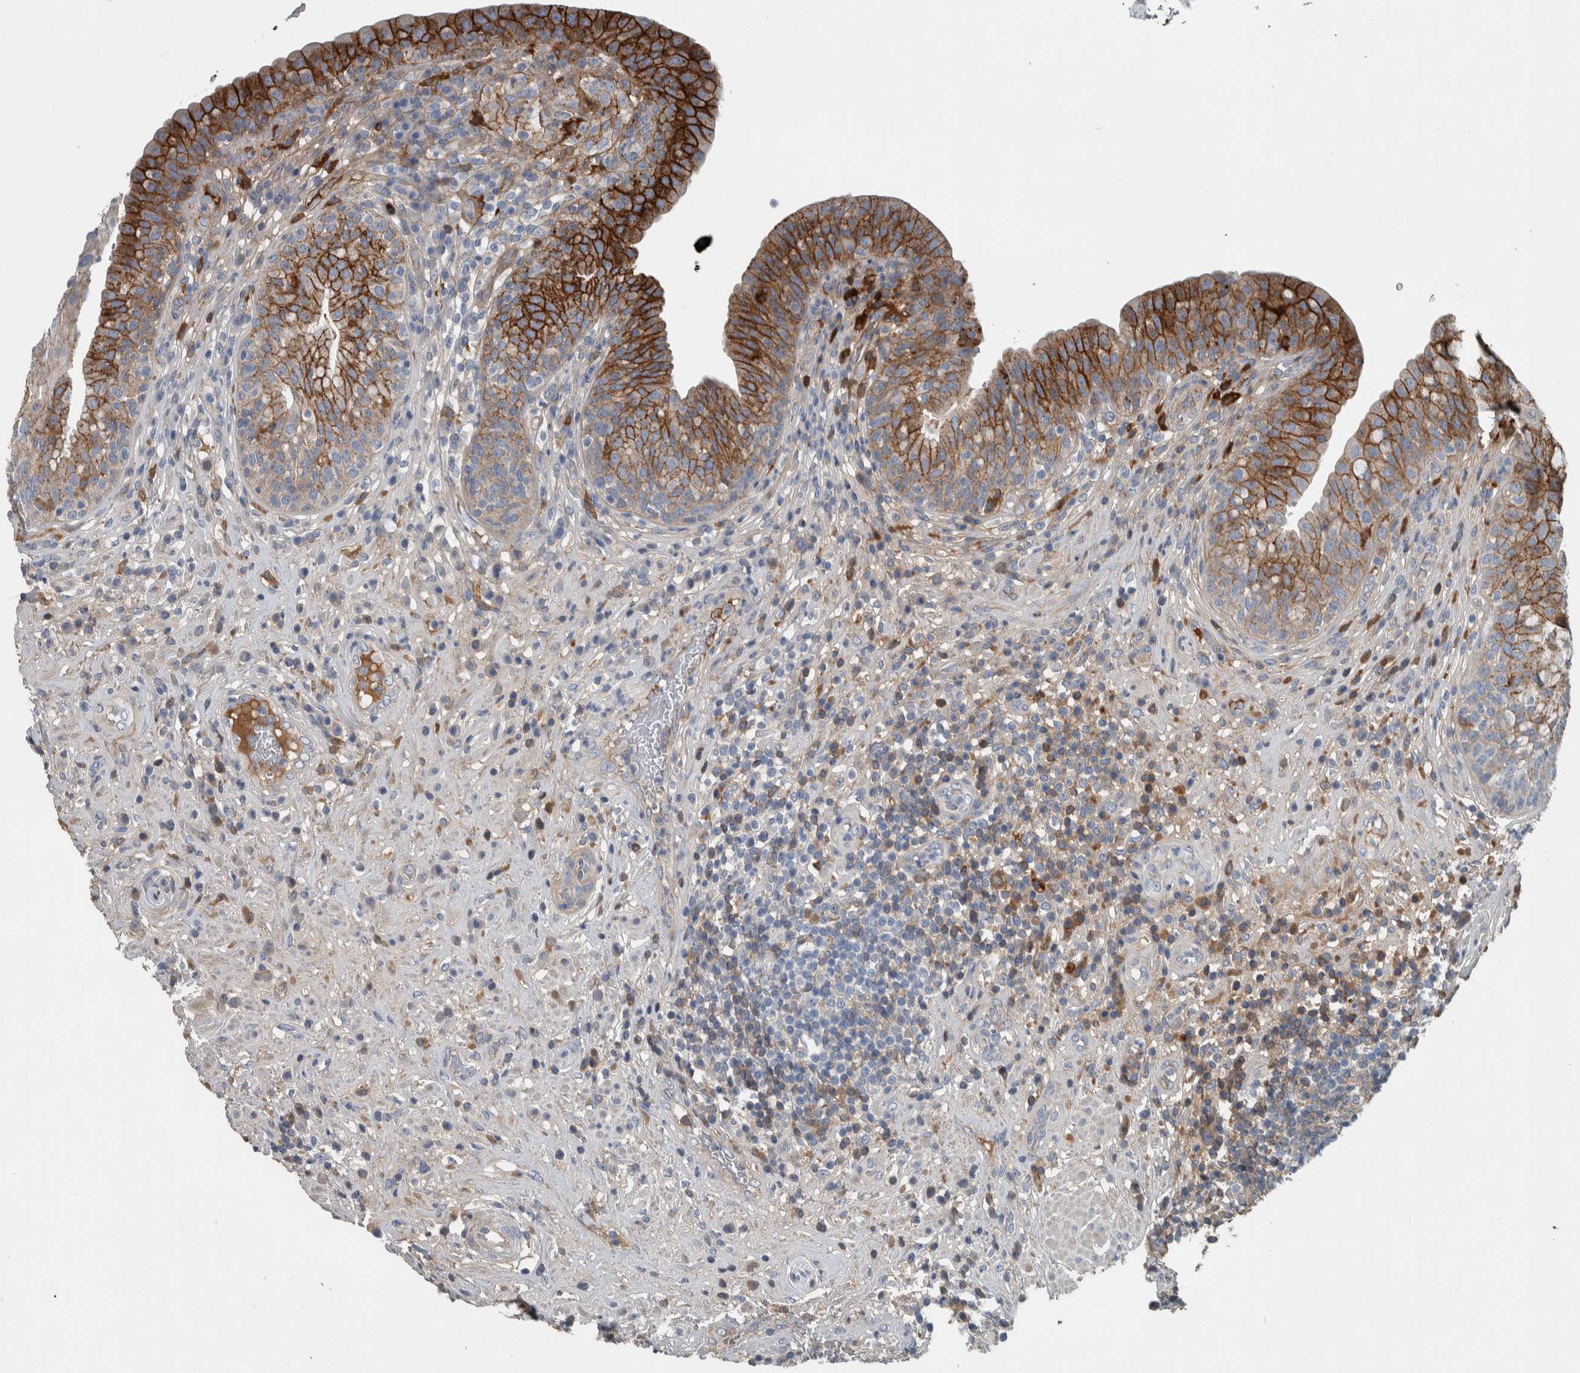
{"staining": {"intensity": "strong", "quantity": "25%-75%", "location": "cytoplasmic/membranous"}, "tissue": "urinary bladder", "cell_type": "Urothelial cells", "image_type": "normal", "snomed": [{"axis": "morphology", "description": "Normal tissue, NOS"}, {"axis": "topography", "description": "Urinary bladder"}], "caption": "Urinary bladder stained with DAB (3,3'-diaminobenzidine) immunohistochemistry demonstrates high levels of strong cytoplasmic/membranous expression in about 25%-75% of urothelial cells. The protein is stained brown, and the nuclei are stained in blue (DAB (3,3'-diaminobenzidine) IHC with brightfield microscopy, high magnification).", "gene": "SERPINC1", "patient": {"sex": "female", "age": 62}}